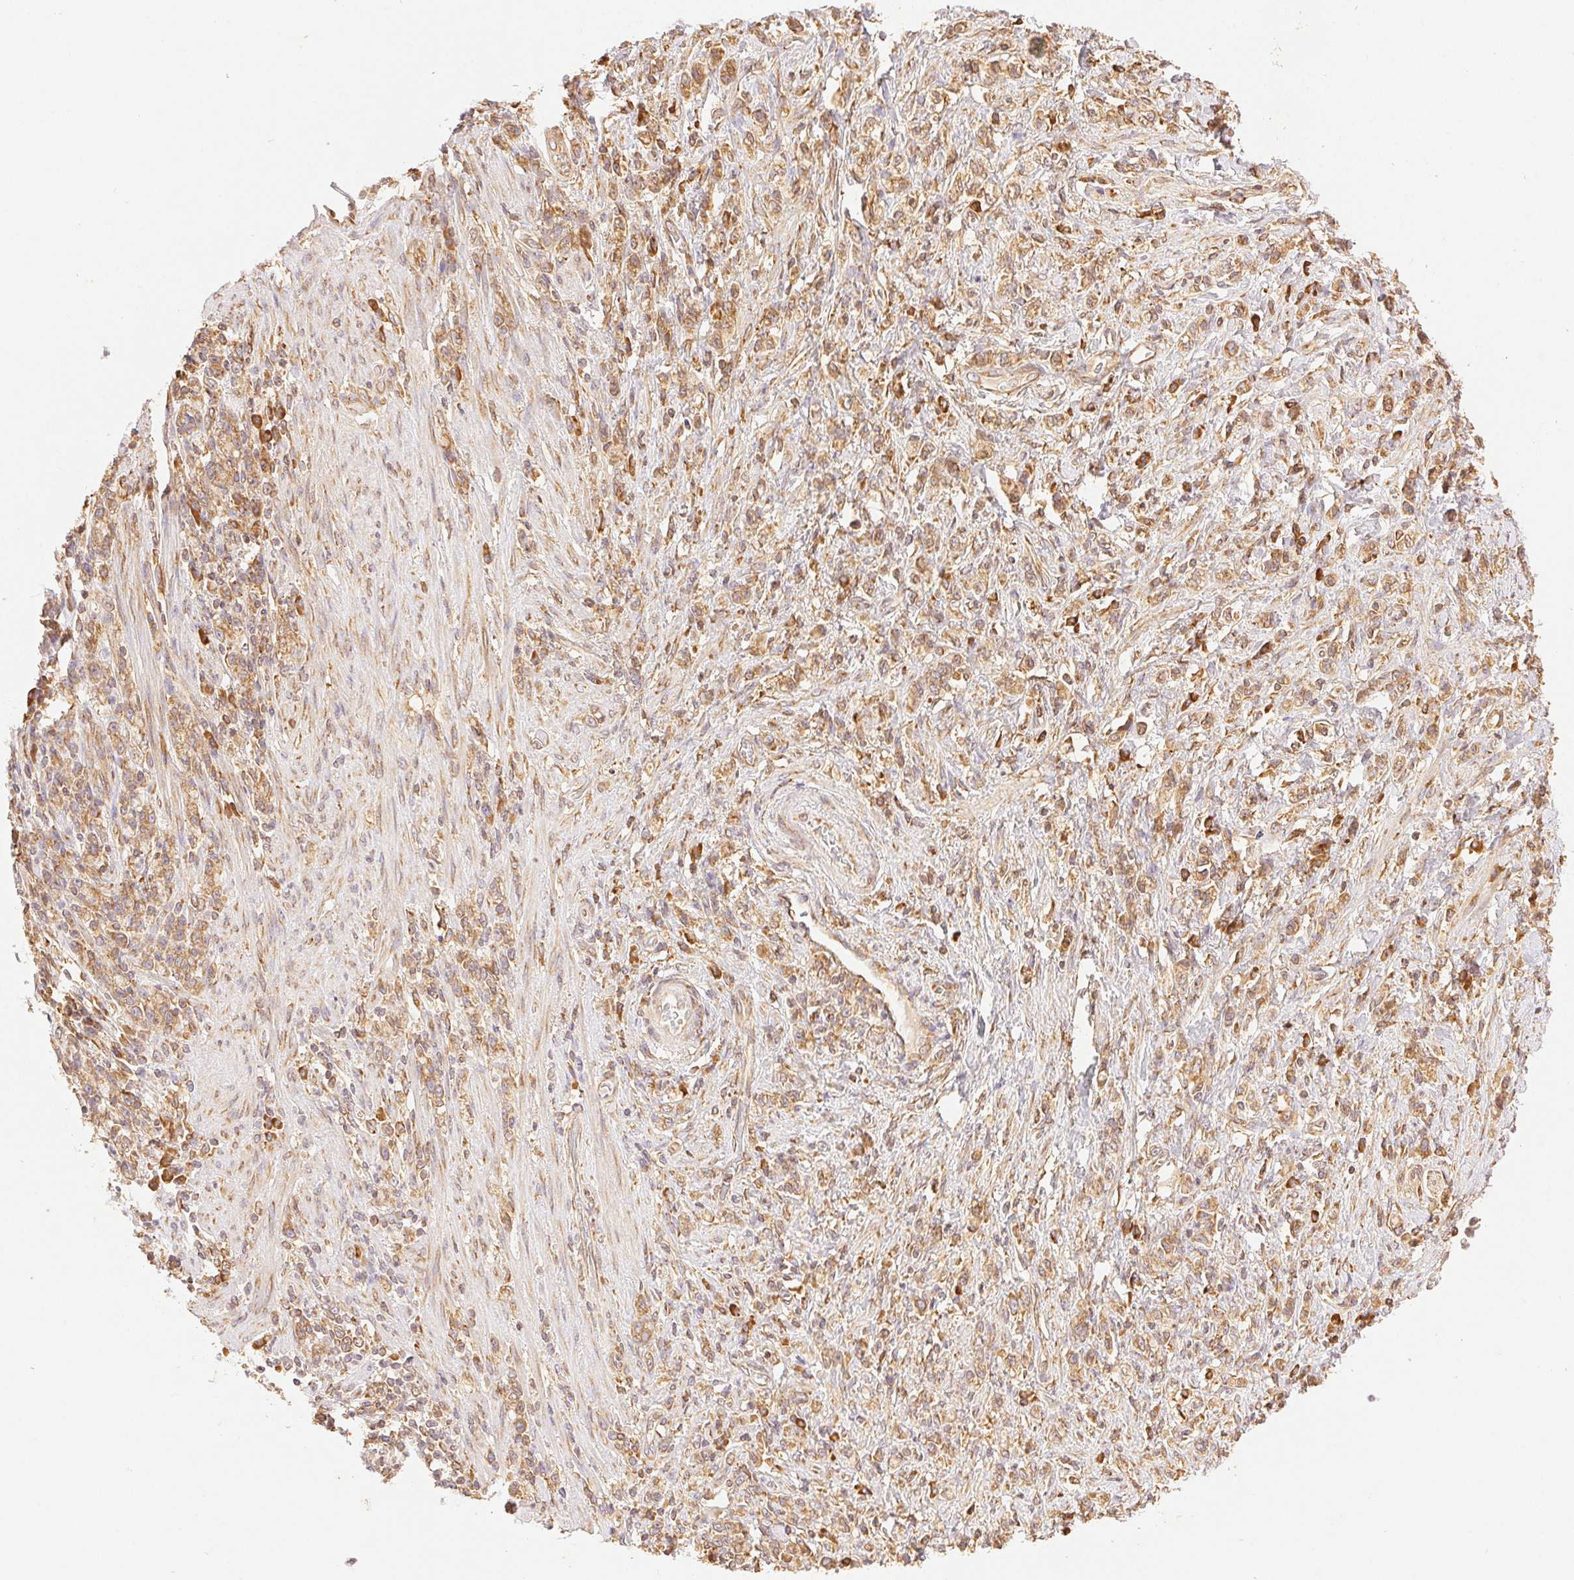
{"staining": {"intensity": "moderate", "quantity": ">75%", "location": "cytoplasmic/membranous"}, "tissue": "stomach cancer", "cell_type": "Tumor cells", "image_type": "cancer", "snomed": [{"axis": "morphology", "description": "Adenocarcinoma, NOS"}, {"axis": "topography", "description": "Stomach"}], "caption": "DAB immunohistochemical staining of stomach adenocarcinoma exhibits moderate cytoplasmic/membranous protein positivity in about >75% of tumor cells. The staining was performed using DAB (3,3'-diaminobenzidine), with brown indicating positive protein expression. Nuclei are stained blue with hematoxylin.", "gene": "ENTREP1", "patient": {"sex": "male", "age": 77}}